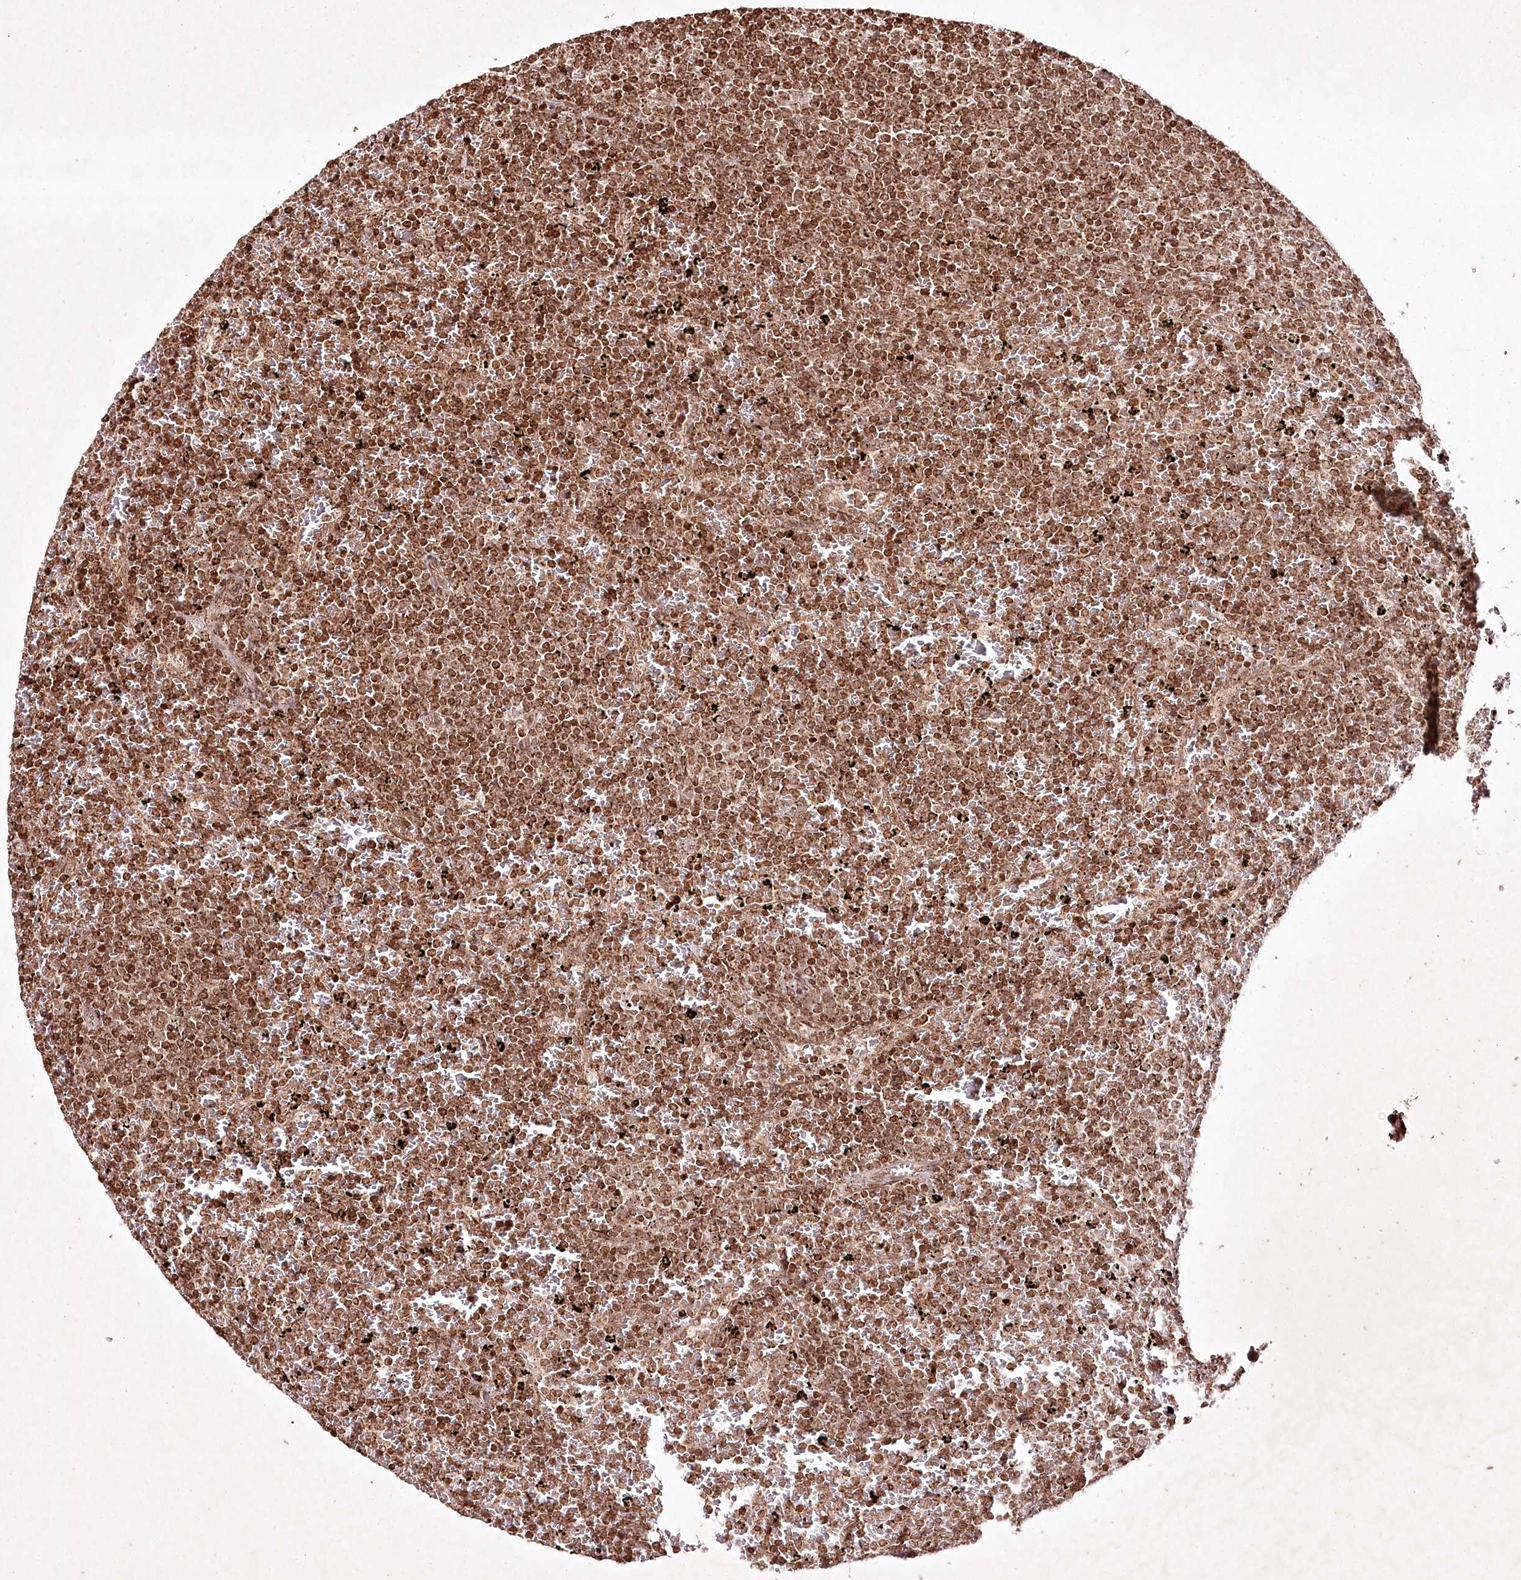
{"staining": {"intensity": "moderate", "quantity": ">75%", "location": "nuclear"}, "tissue": "lymphoma", "cell_type": "Tumor cells", "image_type": "cancer", "snomed": [{"axis": "morphology", "description": "Malignant lymphoma, non-Hodgkin's type, Low grade"}, {"axis": "topography", "description": "Spleen"}], "caption": "Immunohistochemical staining of human low-grade malignant lymphoma, non-Hodgkin's type displays moderate nuclear protein positivity in approximately >75% of tumor cells. Using DAB (3,3'-diaminobenzidine) (brown) and hematoxylin (blue) stains, captured at high magnification using brightfield microscopy.", "gene": "CARM1", "patient": {"sex": "female", "age": 77}}